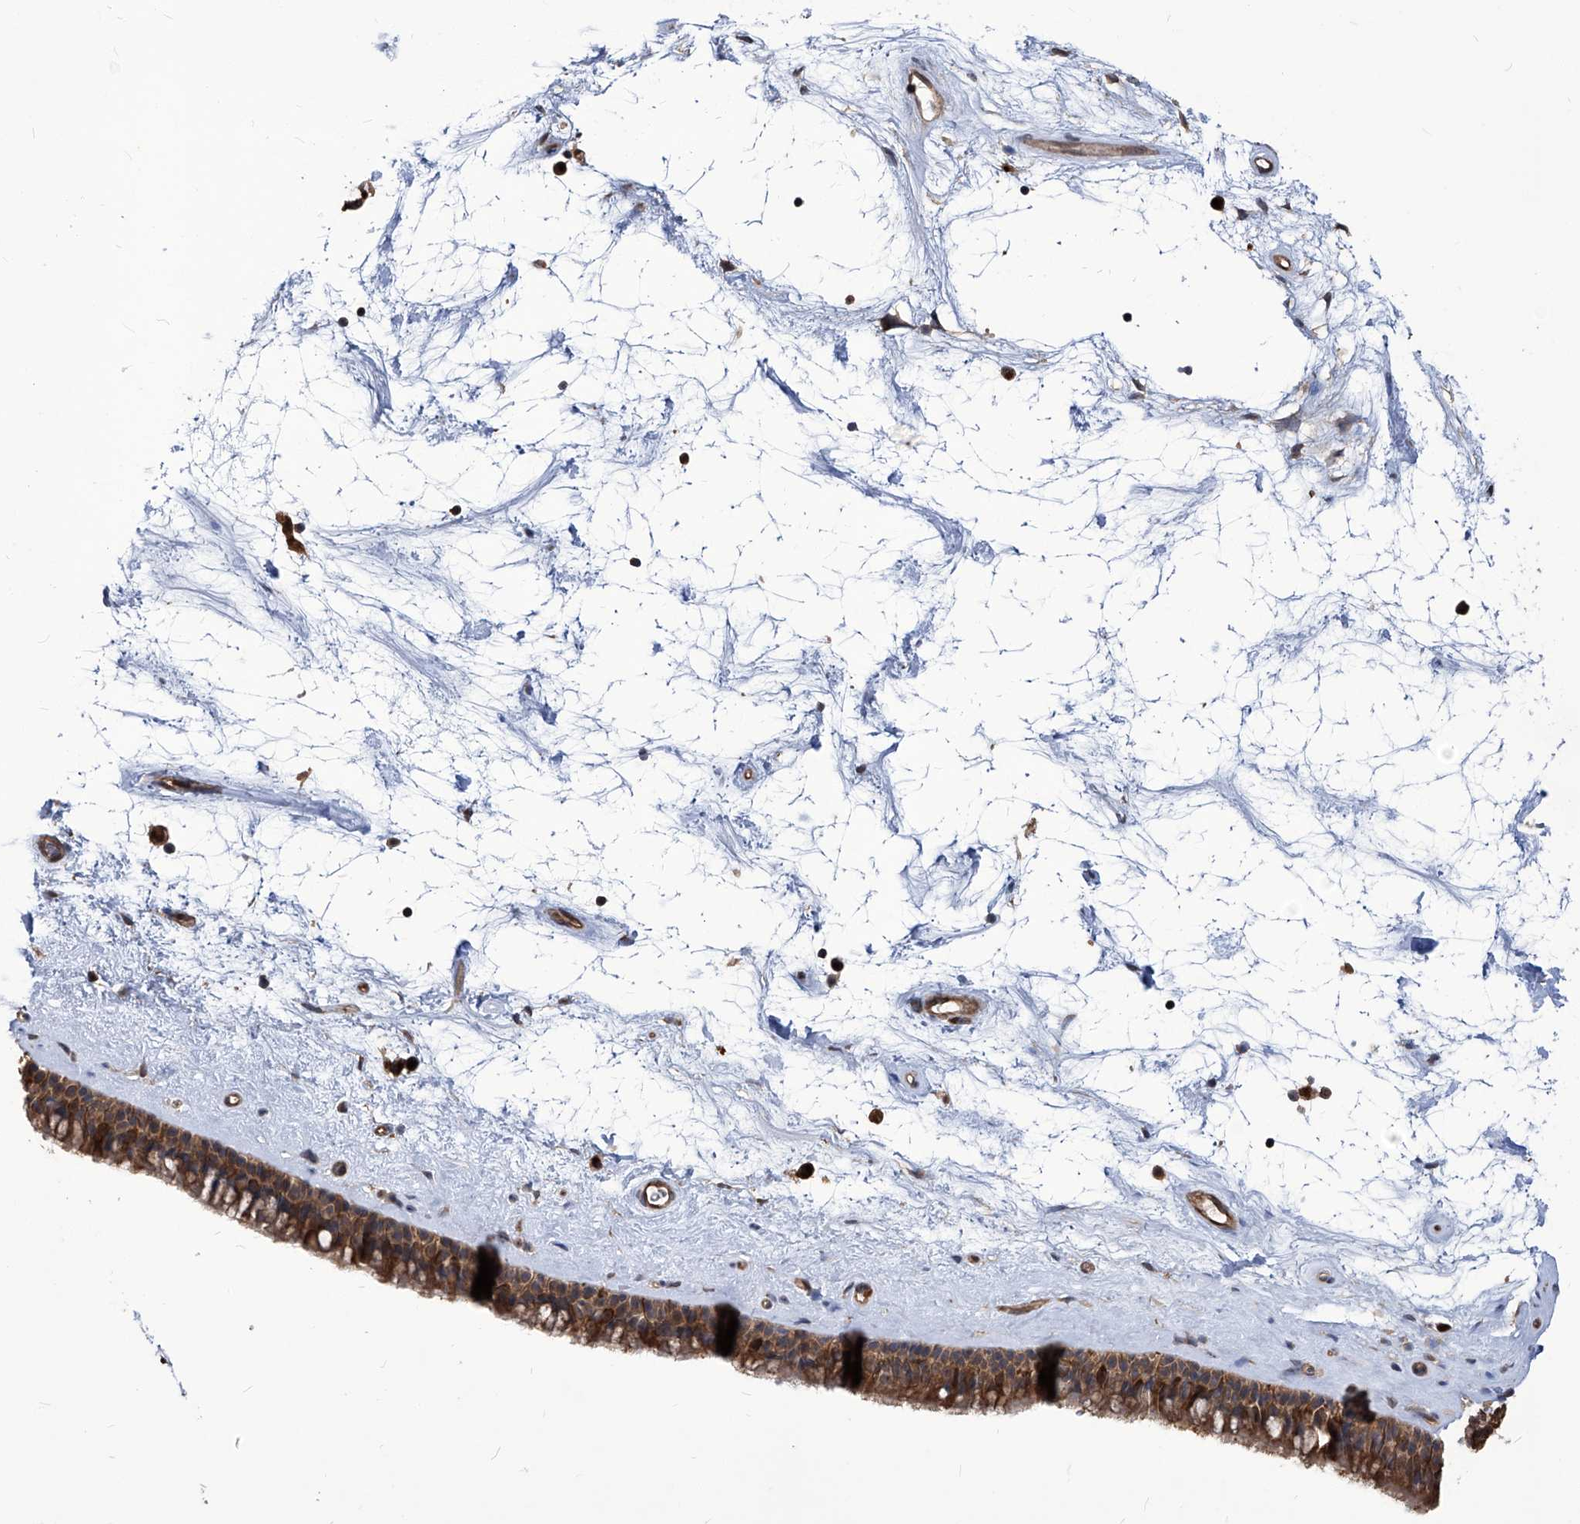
{"staining": {"intensity": "strong", "quantity": "25%-75%", "location": "cytoplasmic/membranous"}, "tissue": "nasopharynx", "cell_type": "Respiratory epithelial cells", "image_type": "normal", "snomed": [{"axis": "morphology", "description": "Normal tissue, NOS"}, {"axis": "topography", "description": "Nasopharynx"}], "caption": "IHC of unremarkable nasopharynx displays high levels of strong cytoplasmic/membranous positivity in approximately 25%-75% of respiratory epithelial cells.", "gene": "PSMB1", "patient": {"sex": "male", "age": 64}}